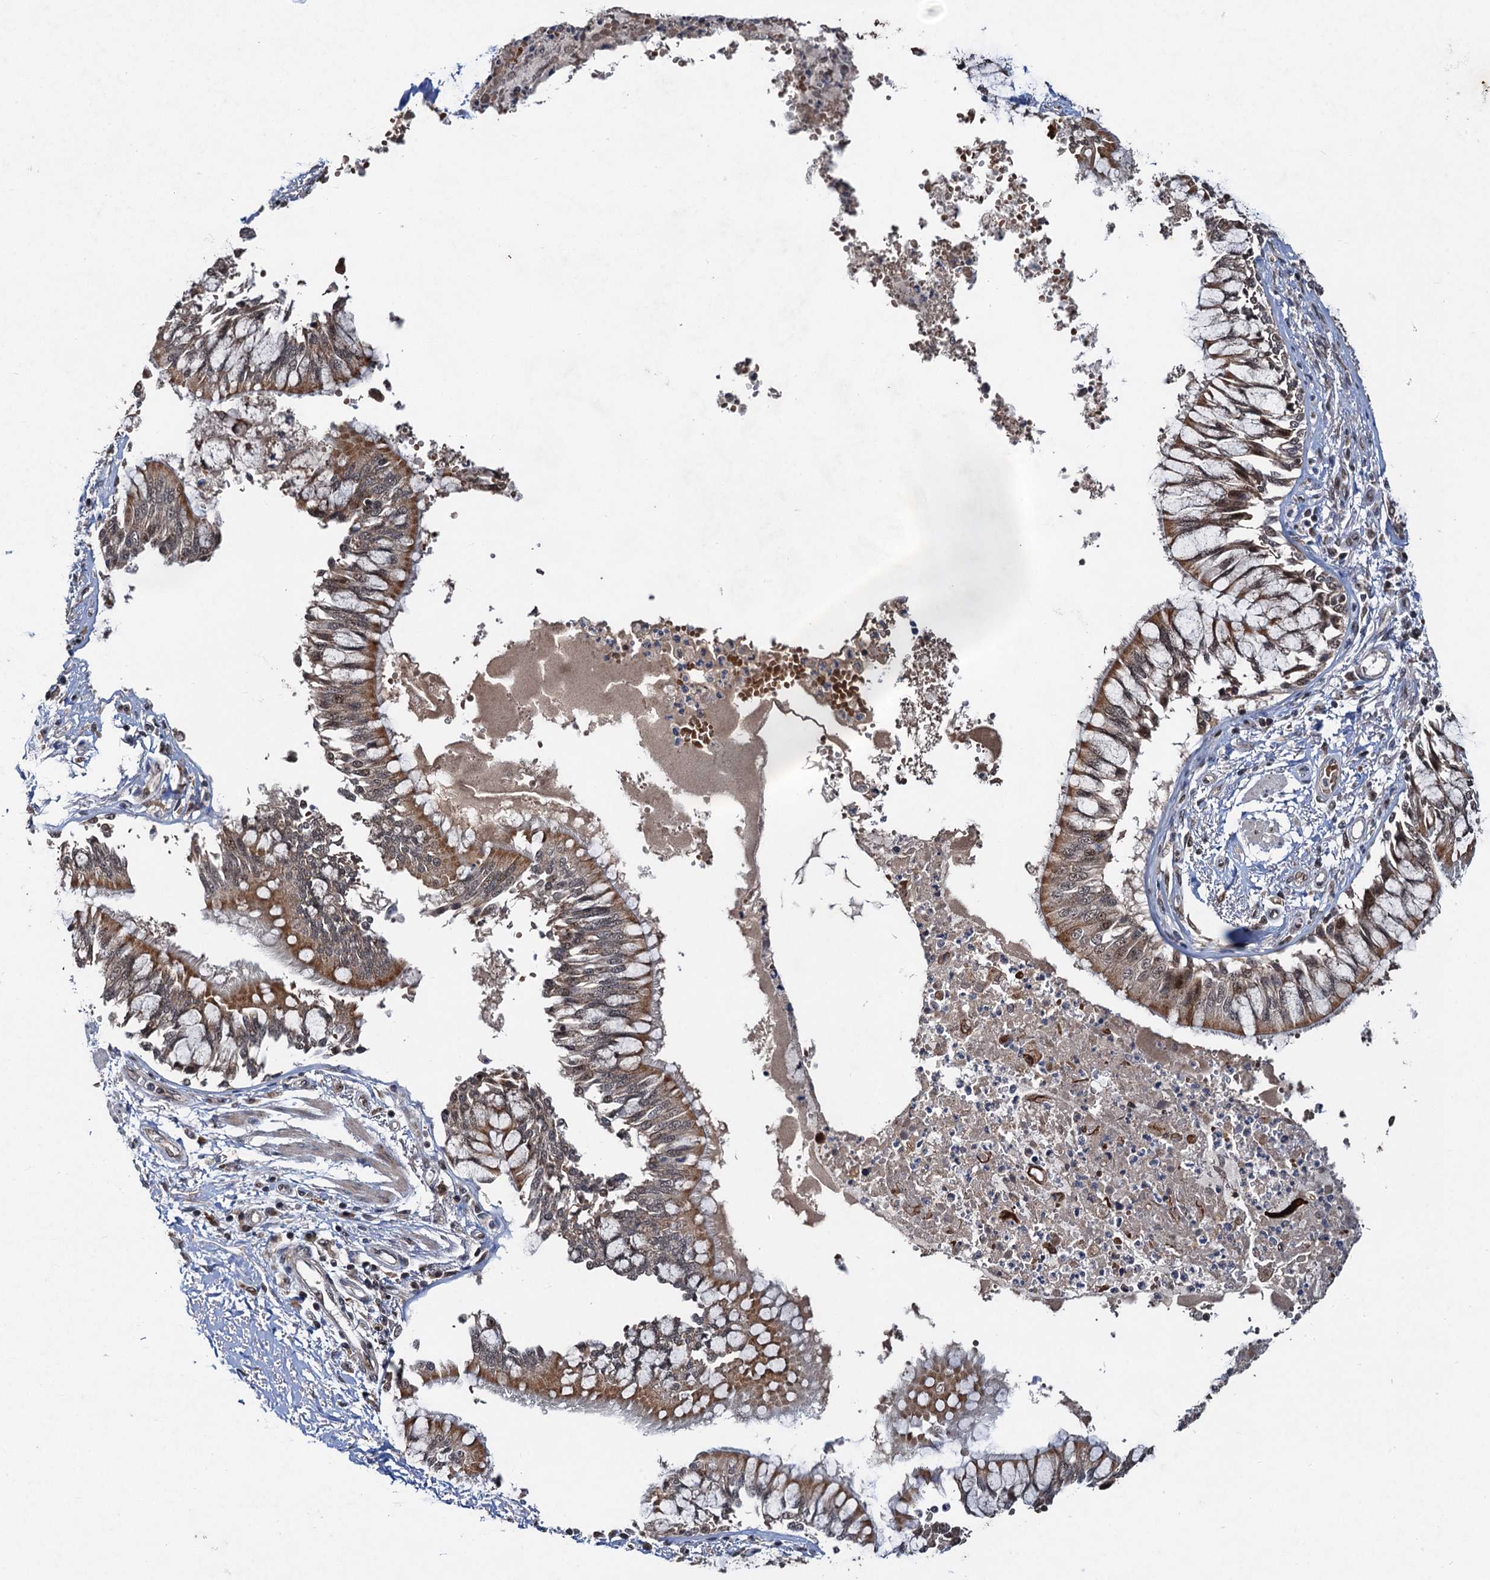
{"staining": {"intensity": "moderate", "quantity": "25%-75%", "location": "cytoplasmic/membranous,nuclear"}, "tissue": "bronchus", "cell_type": "Respiratory epithelial cells", "image_type": "normal", "snomed": [{"axis": "morphology", "description": "Normal tissue, NOS"}, {"axis": "topography", "description": "Cartilage tissue"}, {"axis": "topography", "description": "Bronchus"}, {"axis": "topography", "description": "Lung"}], "caption": "About 25%-75% of respiratory epithelial cells in unremarkable bronchus demonstrate moderate cytoplasmic/membranous,nuclear protein positivity as visualized by brown immunohistochemical staining.", "gene": "REP15", "patient": {"sex": "female", "age": 49}}